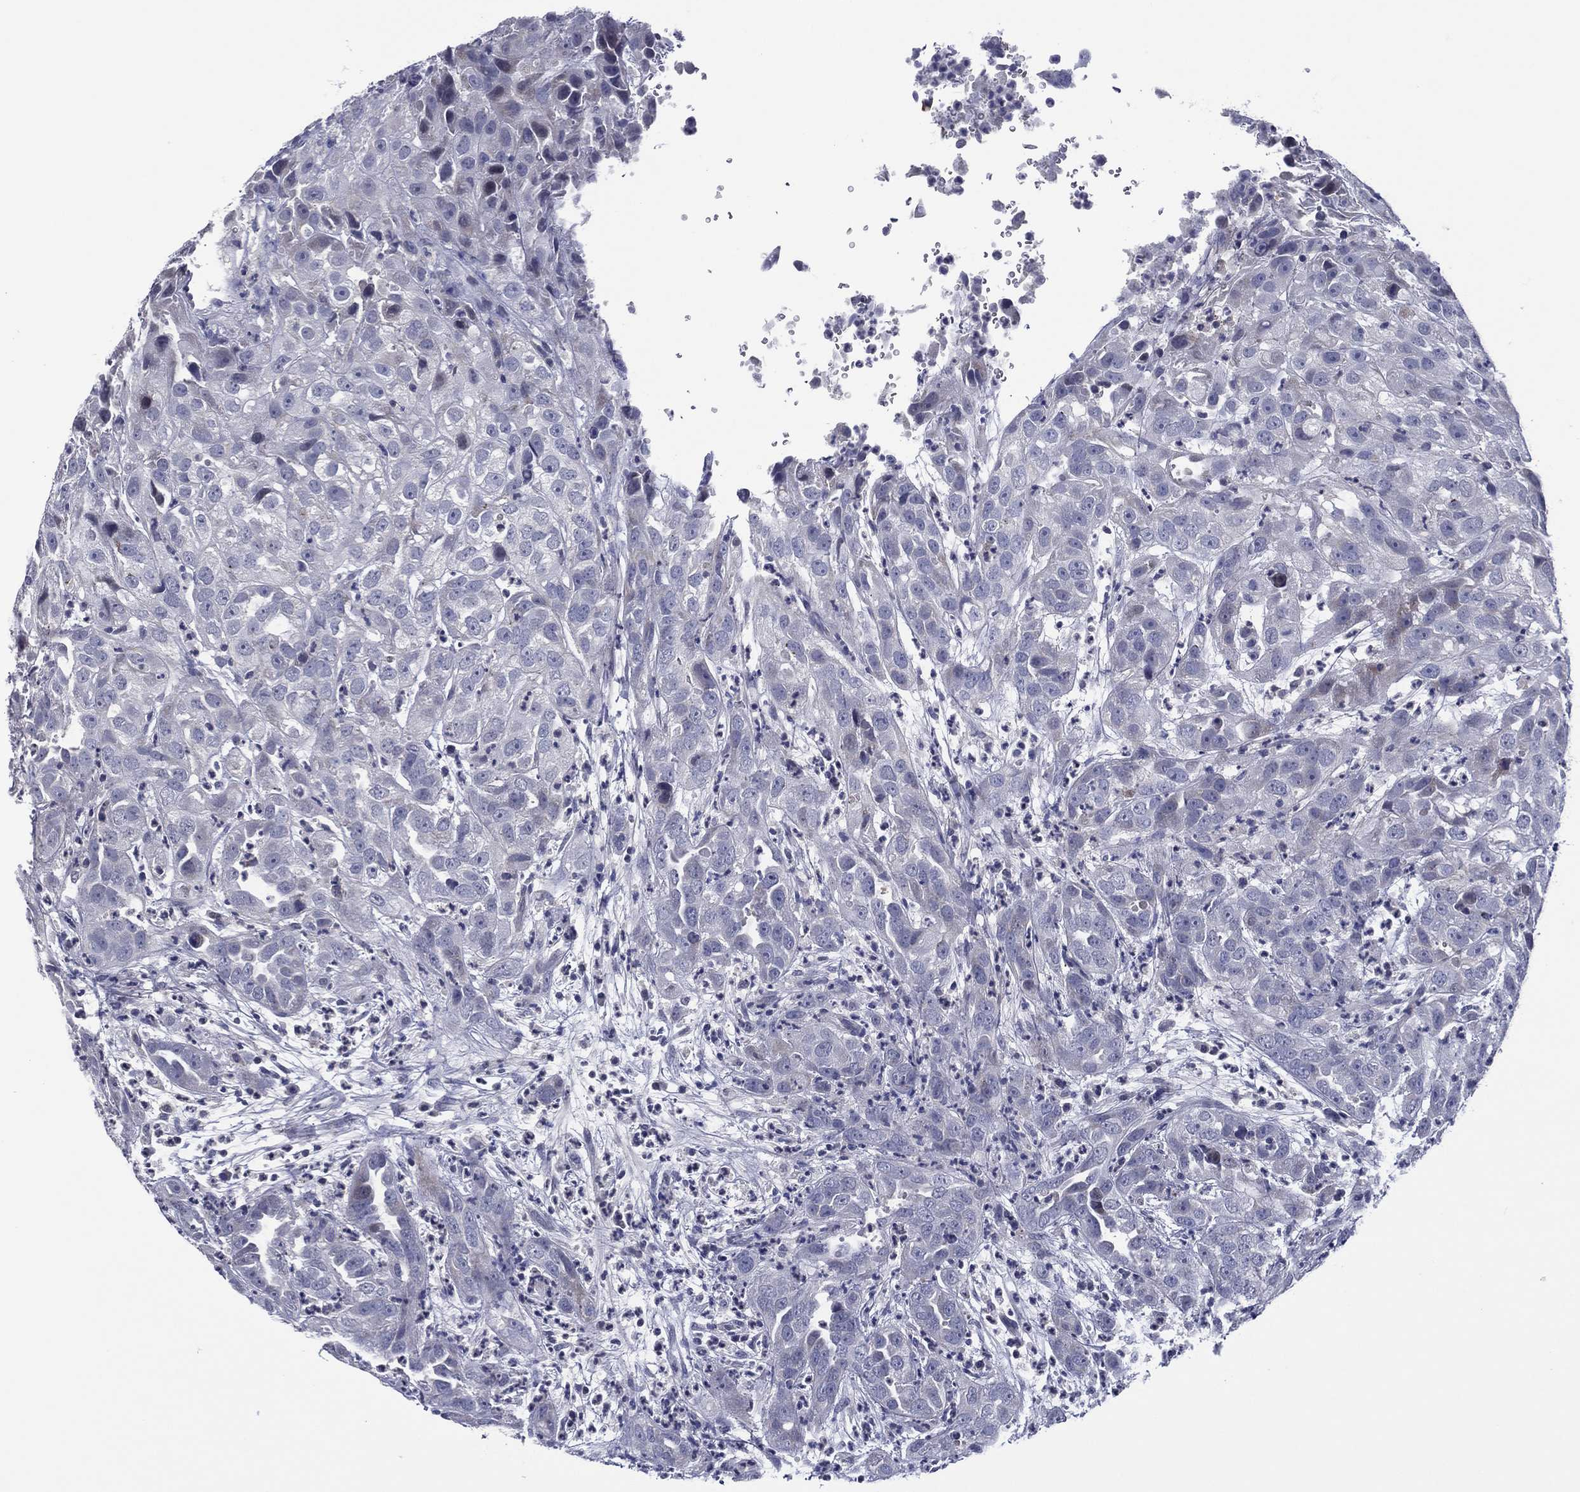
{"staining": {"intensity": "negative", "quantity": "none", "location": "none"}, "tissue": "urothelial cancer", "cell_type": "Tumor cells", "image_type": "cancer", "snomed": [{"axis": "morphology", "description": "Urothelial carcinoma, High grade"}, {"axis": "topography", "description": "Urinary bladder"}], "caption": "High power microscopy image of an immunohistochemistry histopathology image of urothelial cancer, revealing no significant positivity in tumor cells.", "gene": "TRIM31", "patient": {"sex": "female", "age": 41}}